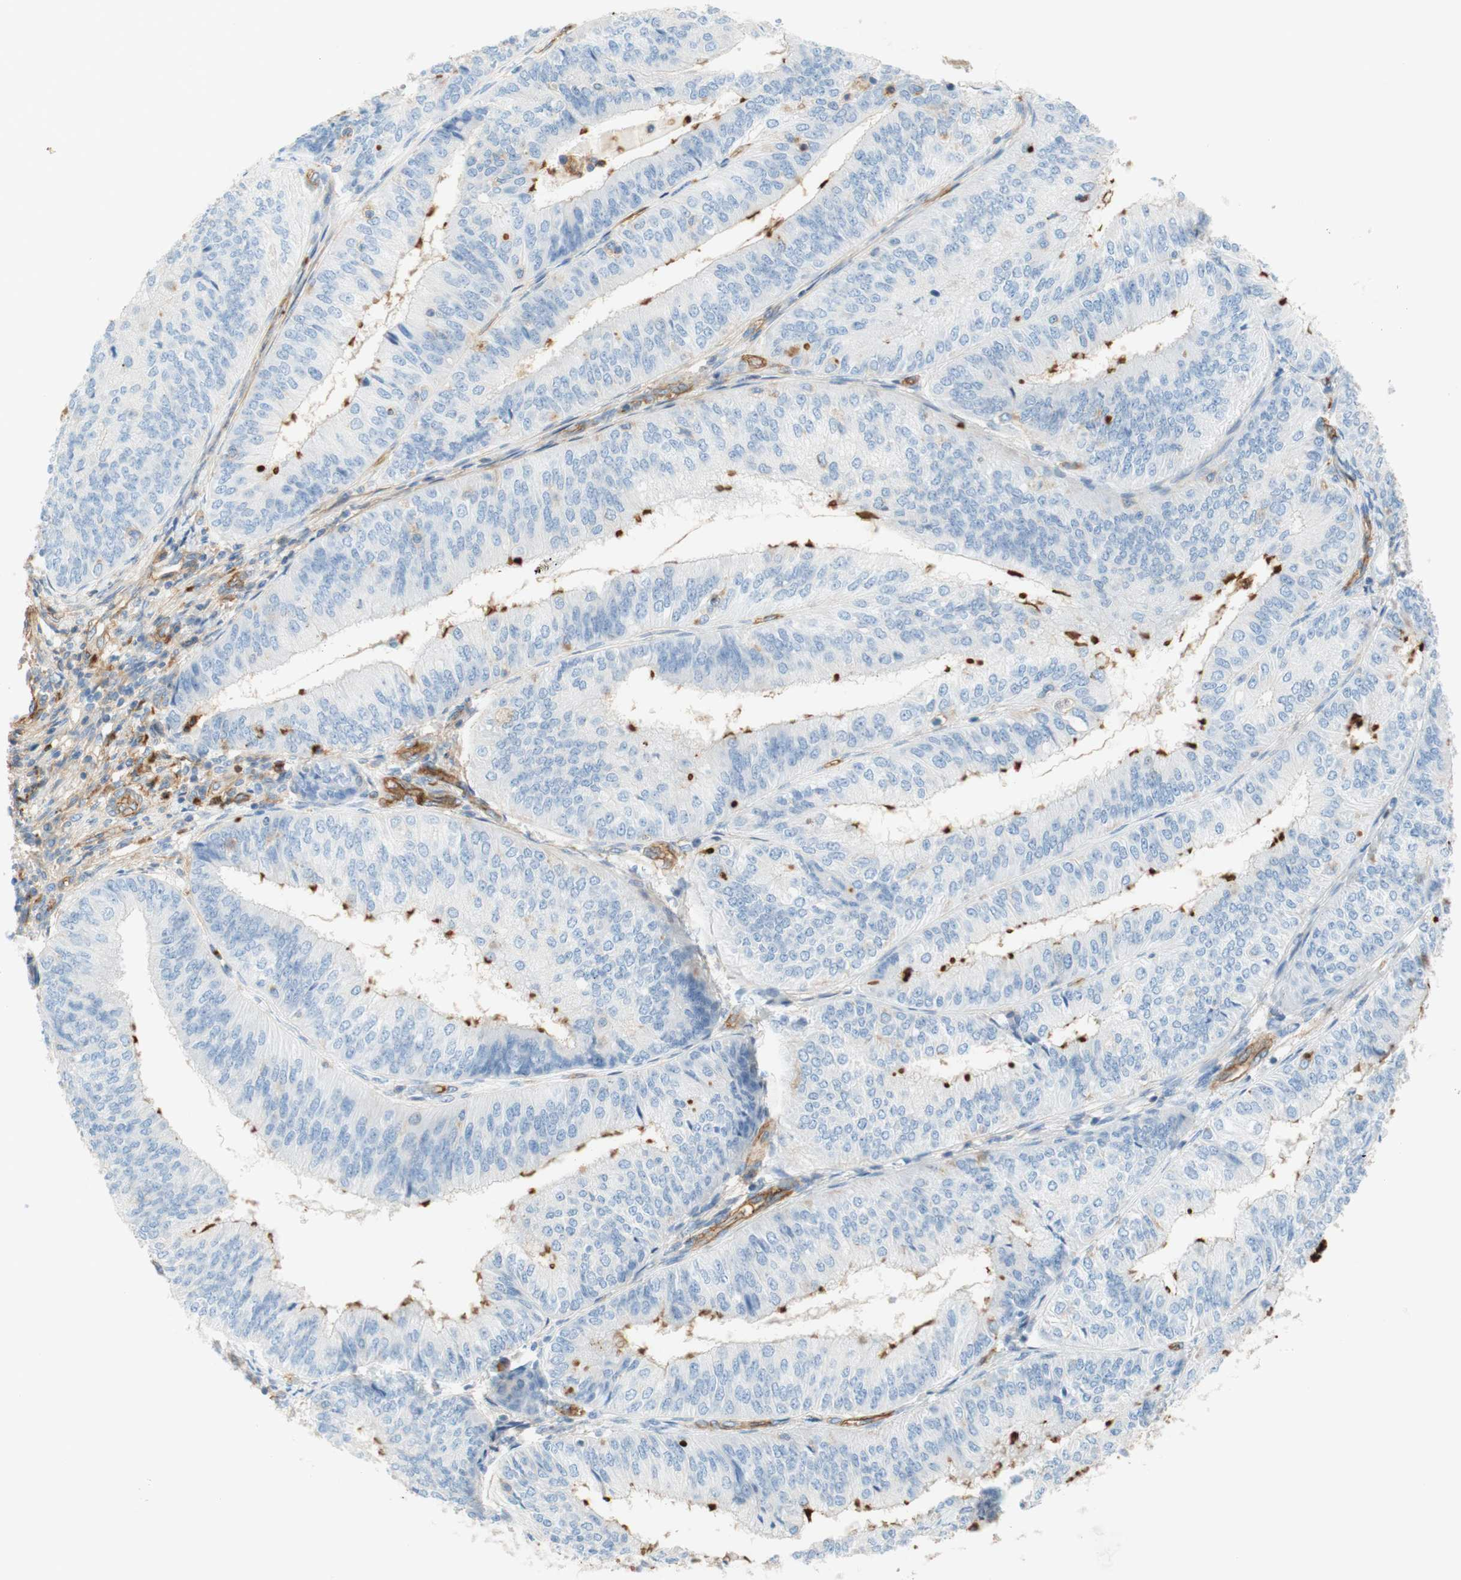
{"staining": {"intensity": "moderate", "quantity": "<25%", "location": "cytoplasmic/membranous"}, "tissue": "endometrial cancer", "cell_type": "Tumor cells", "image_type": "cancer", "snomed": [{"axis": "morphology", "description": "Adenocarcinoma, NOS"}, {"axis": "topography", "description": "Endometrium"}], "caption": "IHC (DAB (3,3'-diaminobenzidine)) staining of human endometrial cancer (adenocarcinoma) shows moderate cytoplasmic/membranous protein expression in about <25% of tumor cells.", "gene": "STOM", "patient": {"sex": "female", "age": 58}}